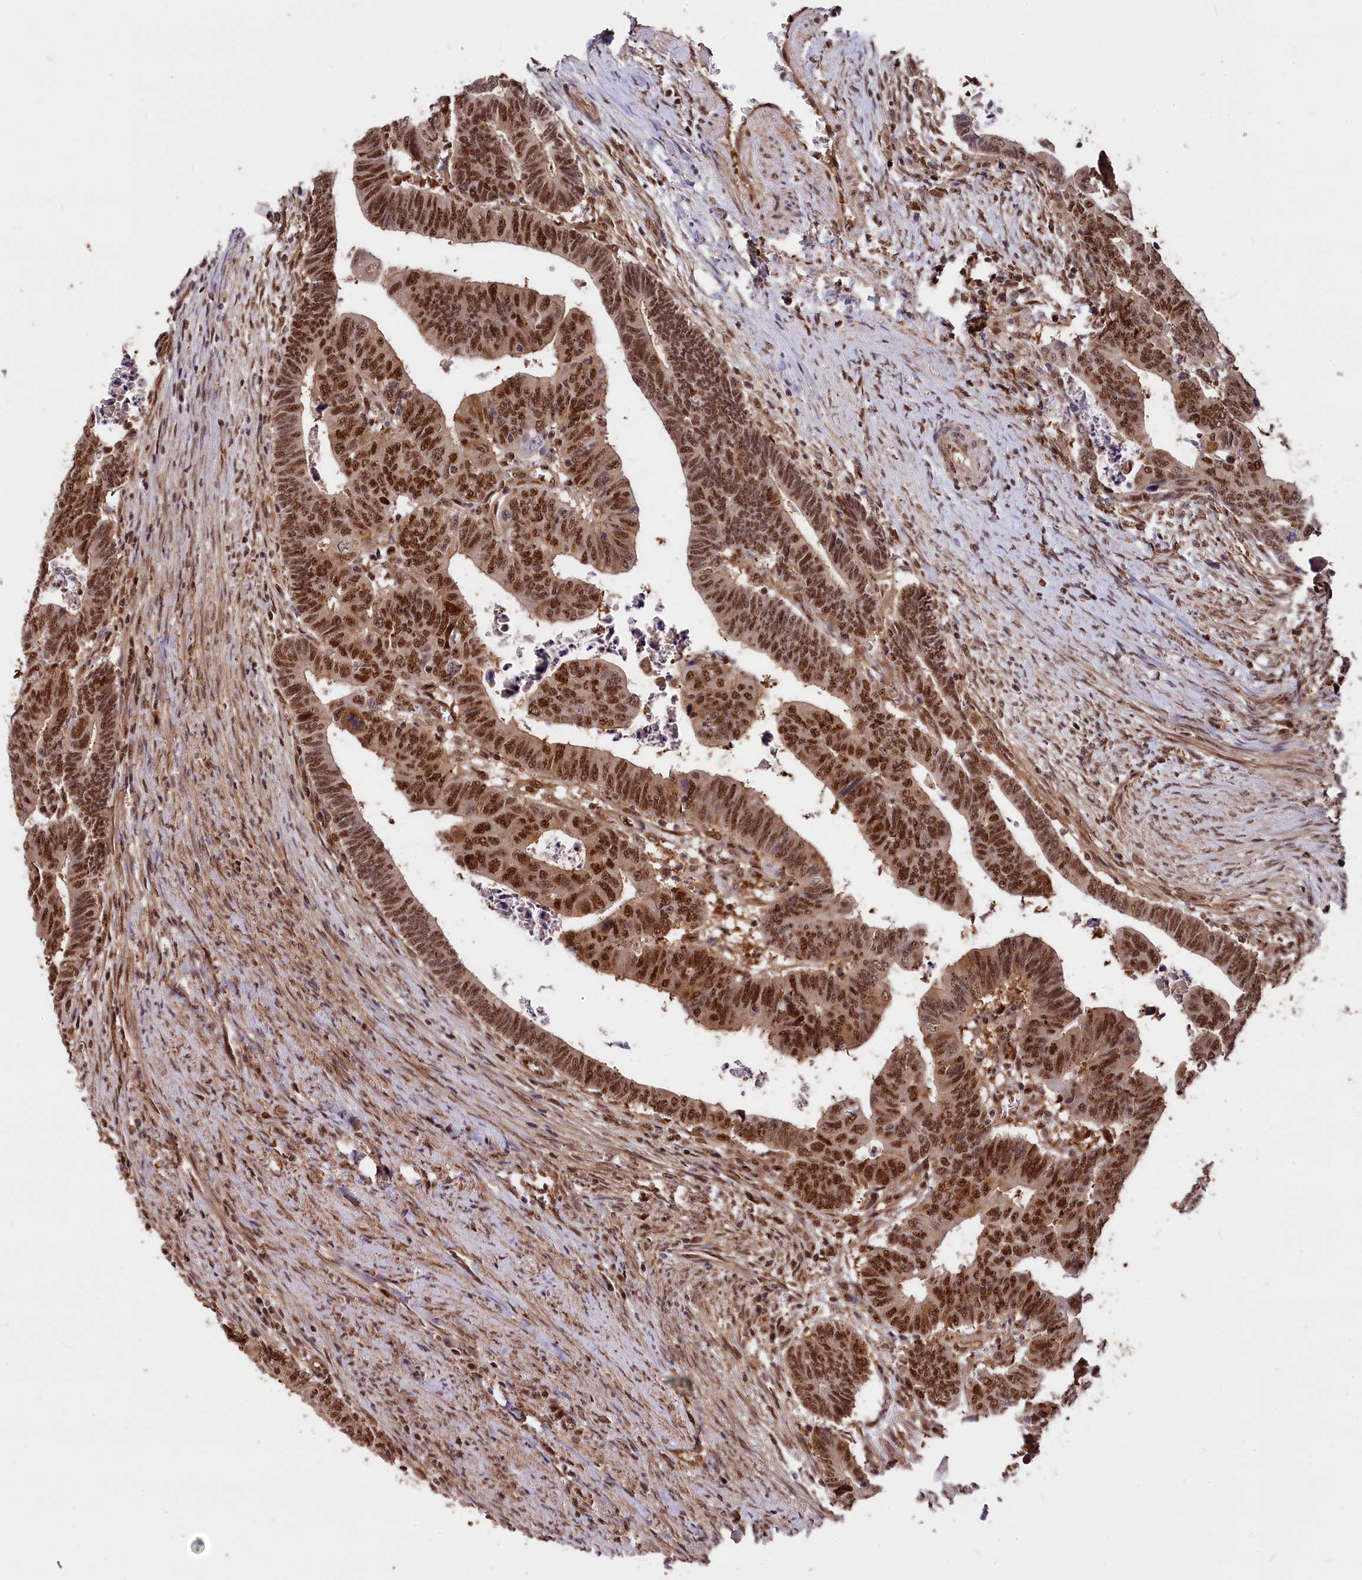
{"staining": {"intensity": "moderate", "quantity": ">75%", "location": "nuclear"}, "tissue": "colorectal cancer", "cell_type": "Tumor cells", "image_type": "cancer", "snomed": [{"axis": "morphology", "description": "Normal tissue, NOS"}, {"axis": "morphology", "description": "Adenocarcinoma, NOS"}, {"axis": "topography", "description": "Rectum"}], "caption": "Tumor cells show medium levels of moderate nuclear staining in about >75% of cells in colorectal adenocarcinoma.", "gene": "ADRM1", "patient": {"sex": "female", "age": 65}}